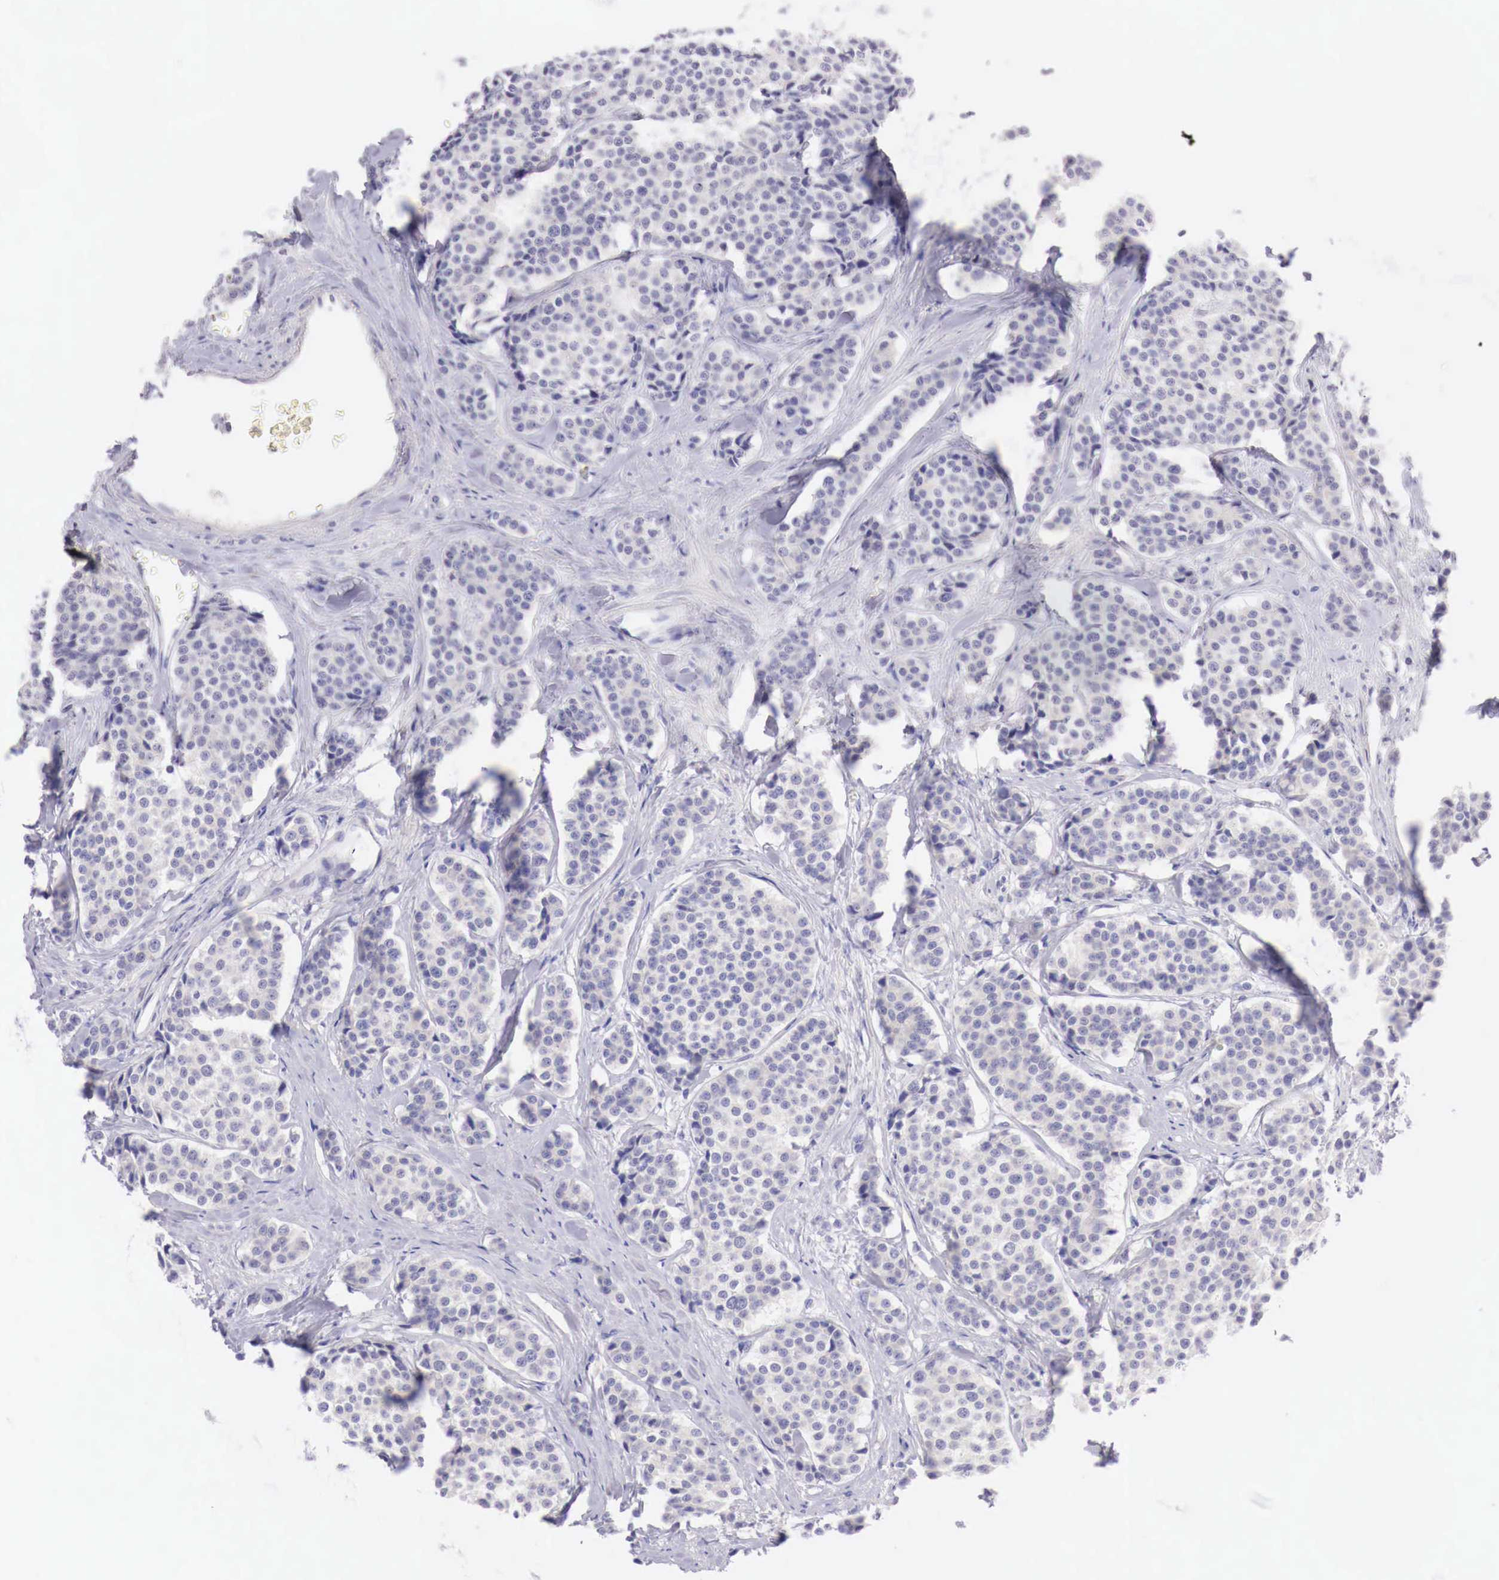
{"staining": {"intensity": "negative", "quantity": "none", "location": "none"}, "tissue": "carcinoid", "cell_type": "Tumor cells", "image_type": "cancer", "snomed": [{"axis": "morphology", "description": "Carcinoid, malignant, NOS"}, {"axis": "topography", "description": "Small intestine"}], "caption": "Human carcinoid stained for a protein using IHC displays no expression in tumor cells.", "gene": "BCL6", "patient": {"sex": "male", "age": 60}}